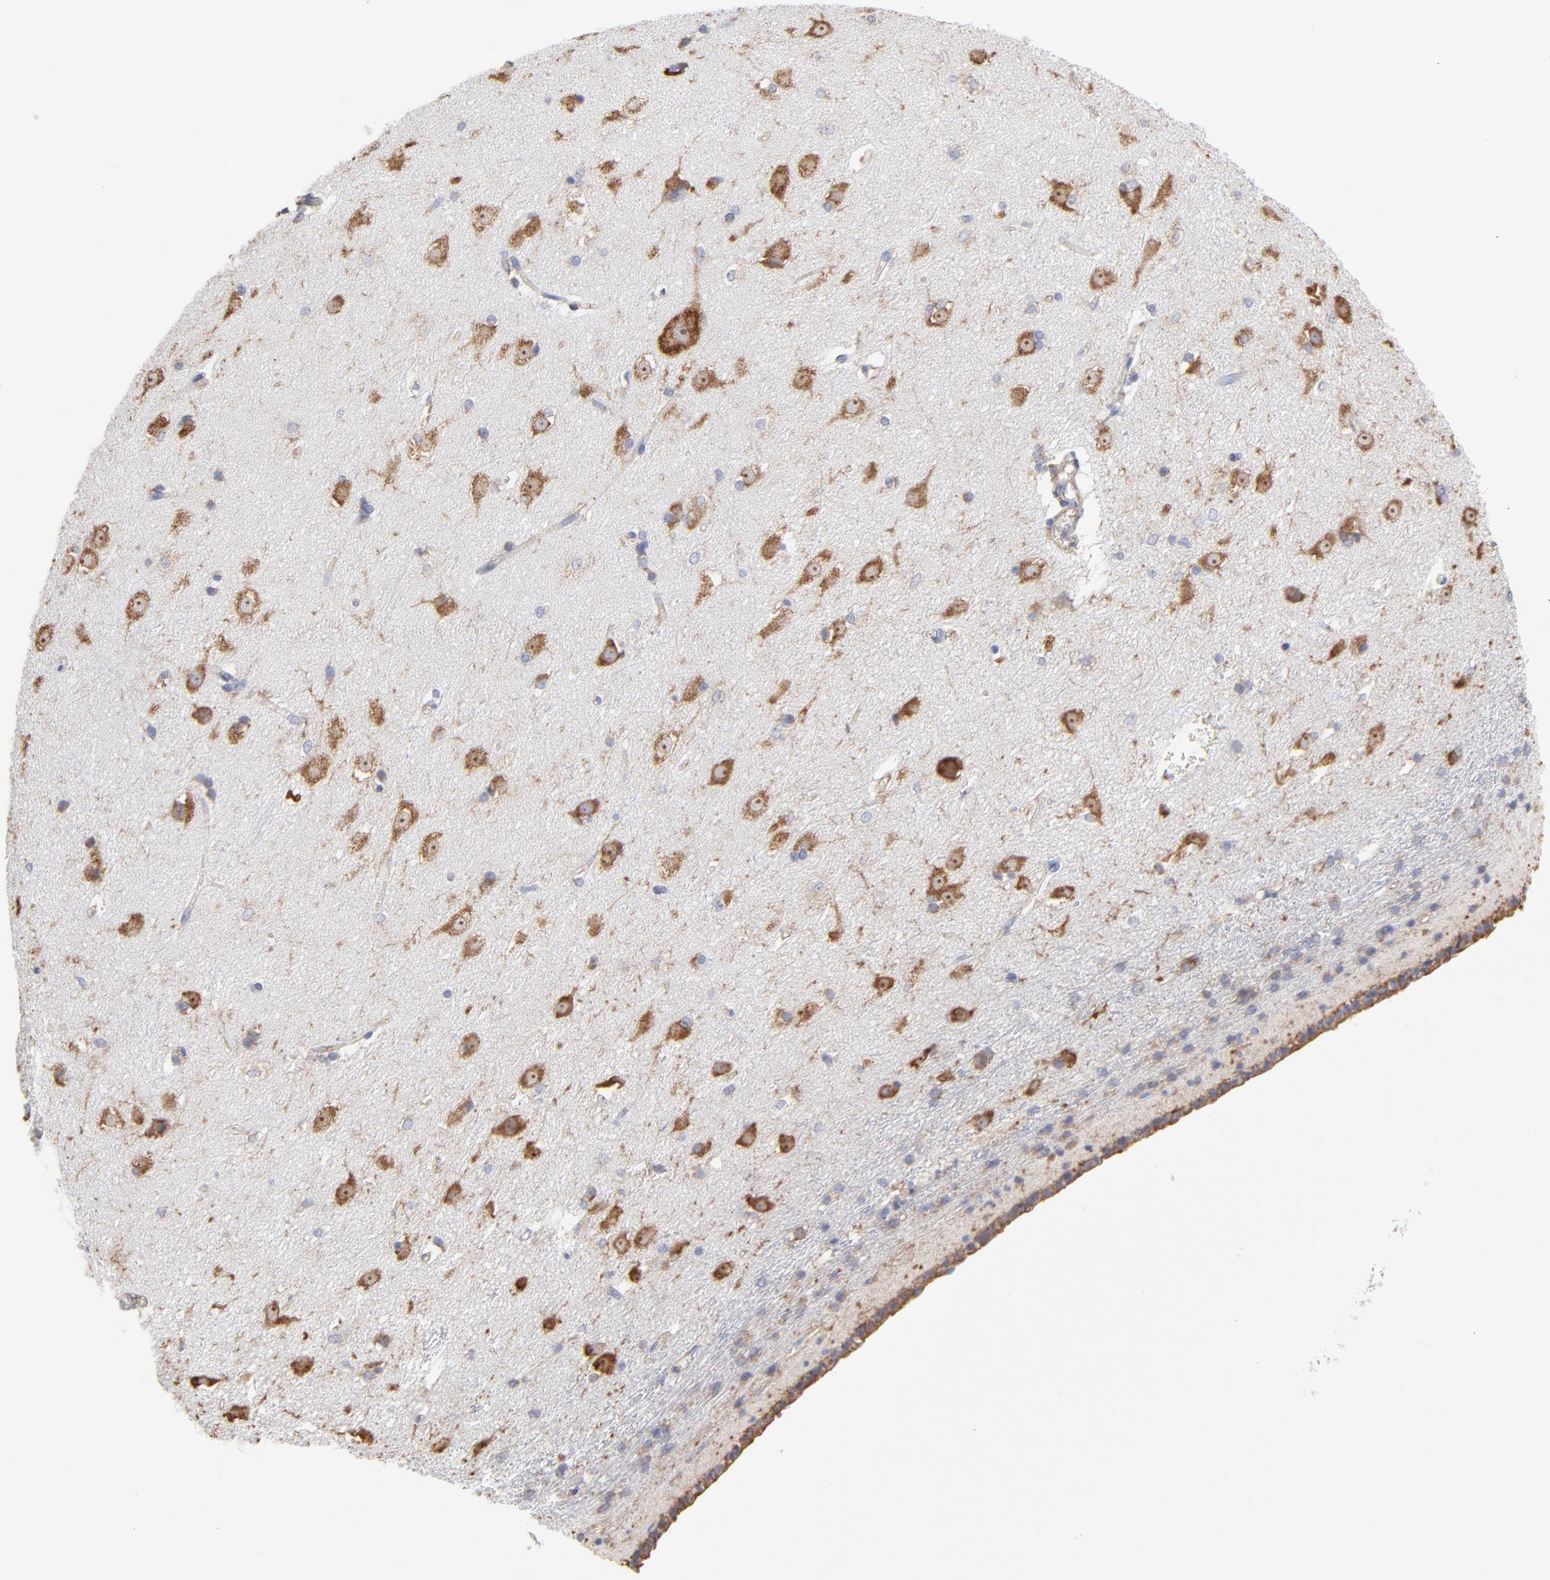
{"staining": {"intensity": "weak", "quantity": "<25%", "location": "cytoplasmic/membranous"}, "tissue": "caudate", "cell_type": "Glial cells", "image_type": "normal", "snomed": [{"axis": "morphology", "description": "Normal tissue, NOS"}, {"axis": "topography", "description": "Lateral ventricle wall"}], "caption": "Immunohistochemistry photomicrograph of unremarkable caudate stained for a protein (brown), which displays no expression in glial cells.", "gene": "RPL3", "patient": {"sex": "female", "age": 19}}